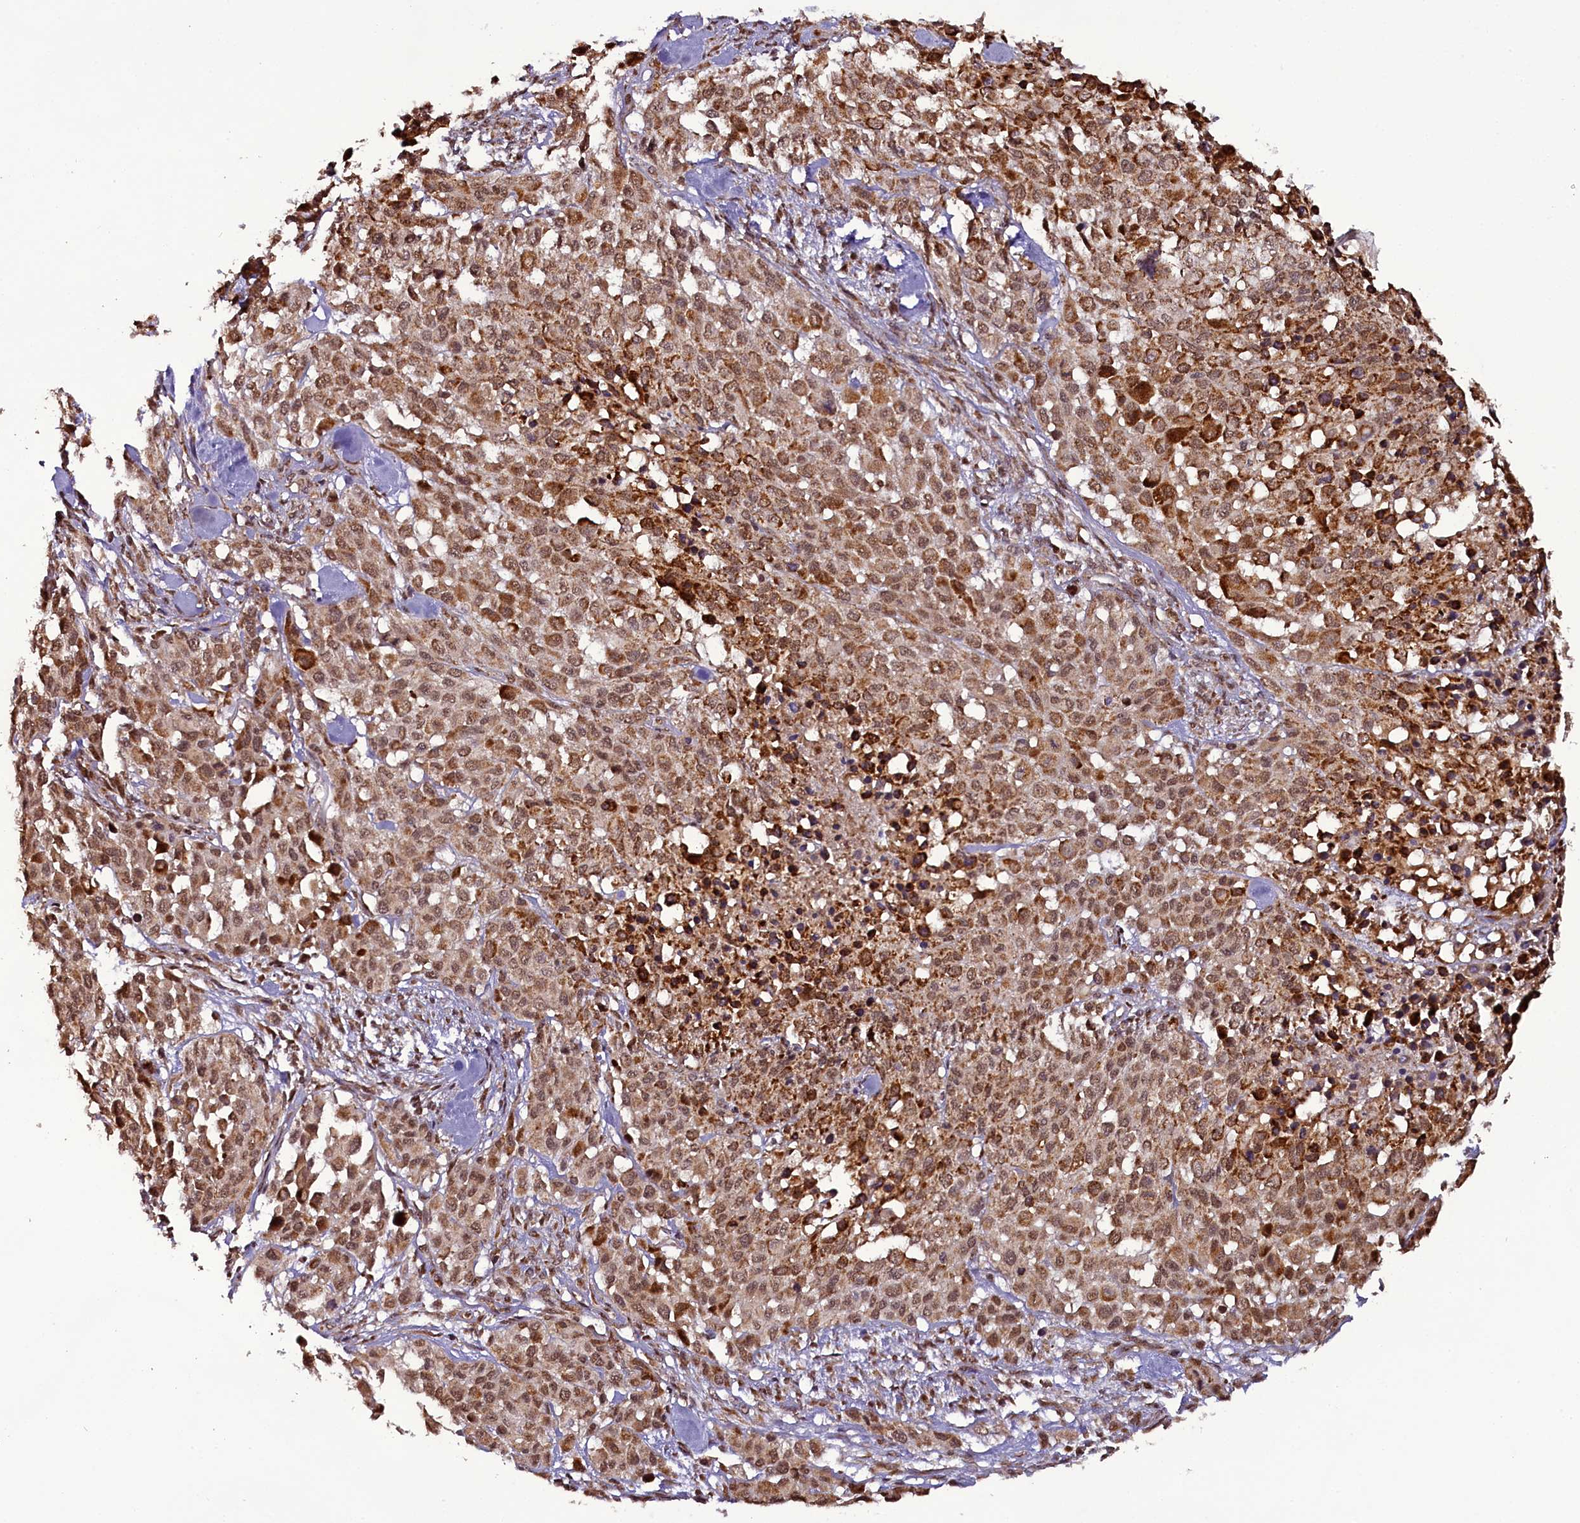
{"staining": {"intensity": "moderate", "quantity": ">75%", "location": "cytoplasmic/membranous,nuclear"}, "tissue": "melanoma", "cell_type": "Tumor cells", "image_type": "cancer", "snomed": [{"axis": "morphology", "description": "Malignant melanoma, Metastatic site"}, {"axis": "topography", "description": "Skin"}], "caption": "Immunohistochemistry (IHC) (DAB) staining of malignant melanoma (metastatic site) demonstrates moderate cytoplasmic/membranous and nuclear protein staining in about >75% of tumor cells.", "gene": "RPUSD2", "patient": {"sex": "female", "age": 81}}